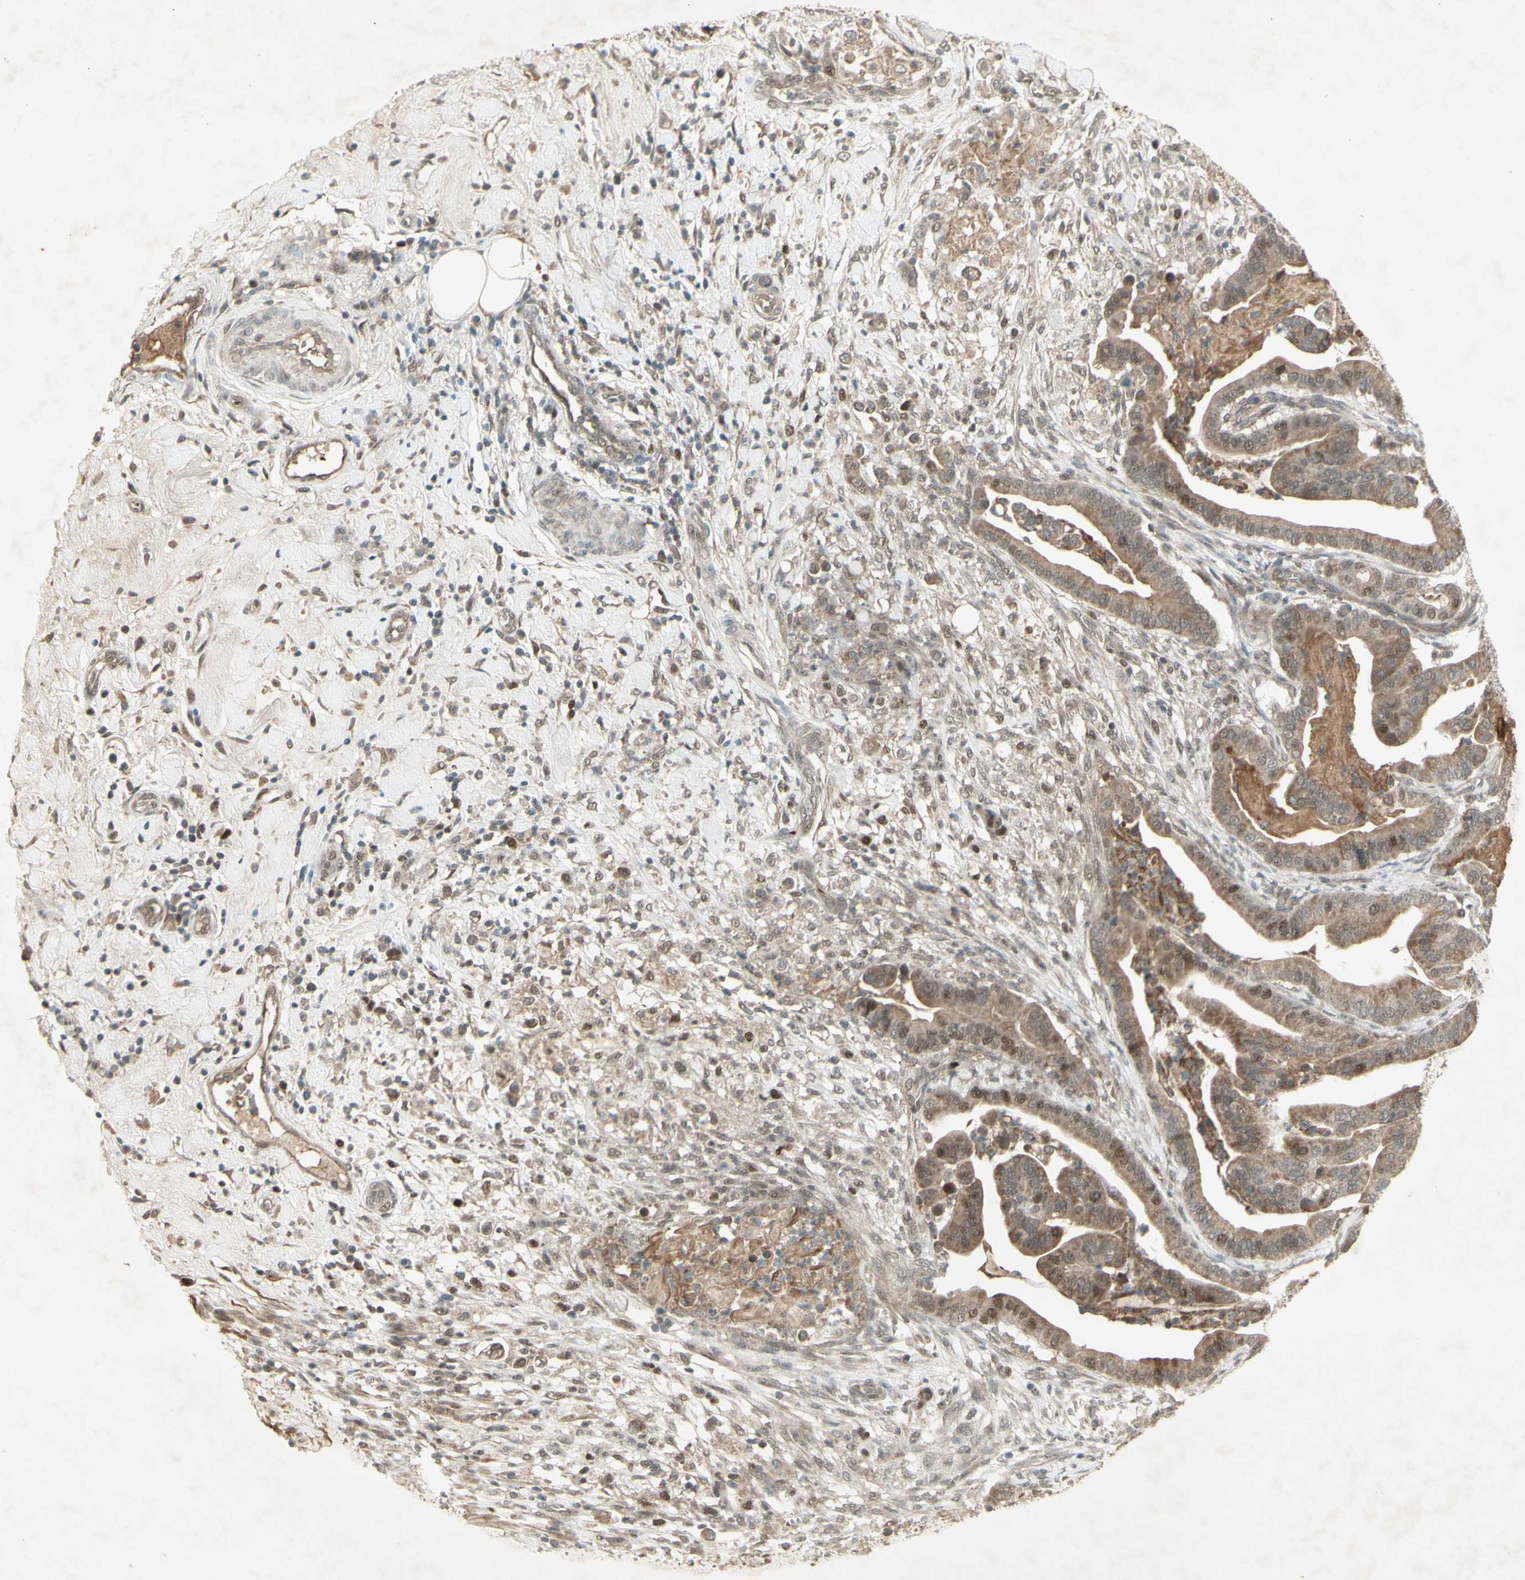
{"staining": {"intensity": "moderate", "quantity": ">75%", "location": "cytoplasmic/membranous,nuclear"}, "tissue": "pancreatic cancer", "cell_type": "Tumor cells", "image_type": "cancer", "snomed": [{"axis": "morphology", "description": "Adenocarcinoma, NOS"}, {"axis": "topography", "description": "Pancreas"}], "caption": "A brown stain labels moderate cytoplasmic/membranous and nuclear expression of a protein in human pancreatic adenocarcinoma tumor cells. Using DAB (3,3'-diaminobenzidine) (brown) and hematoxylin (blue) stains, captured at high magnification using brightfield microscopy.", "gene": "MSH6", "patient": {"sex": "male", "age": 63}}